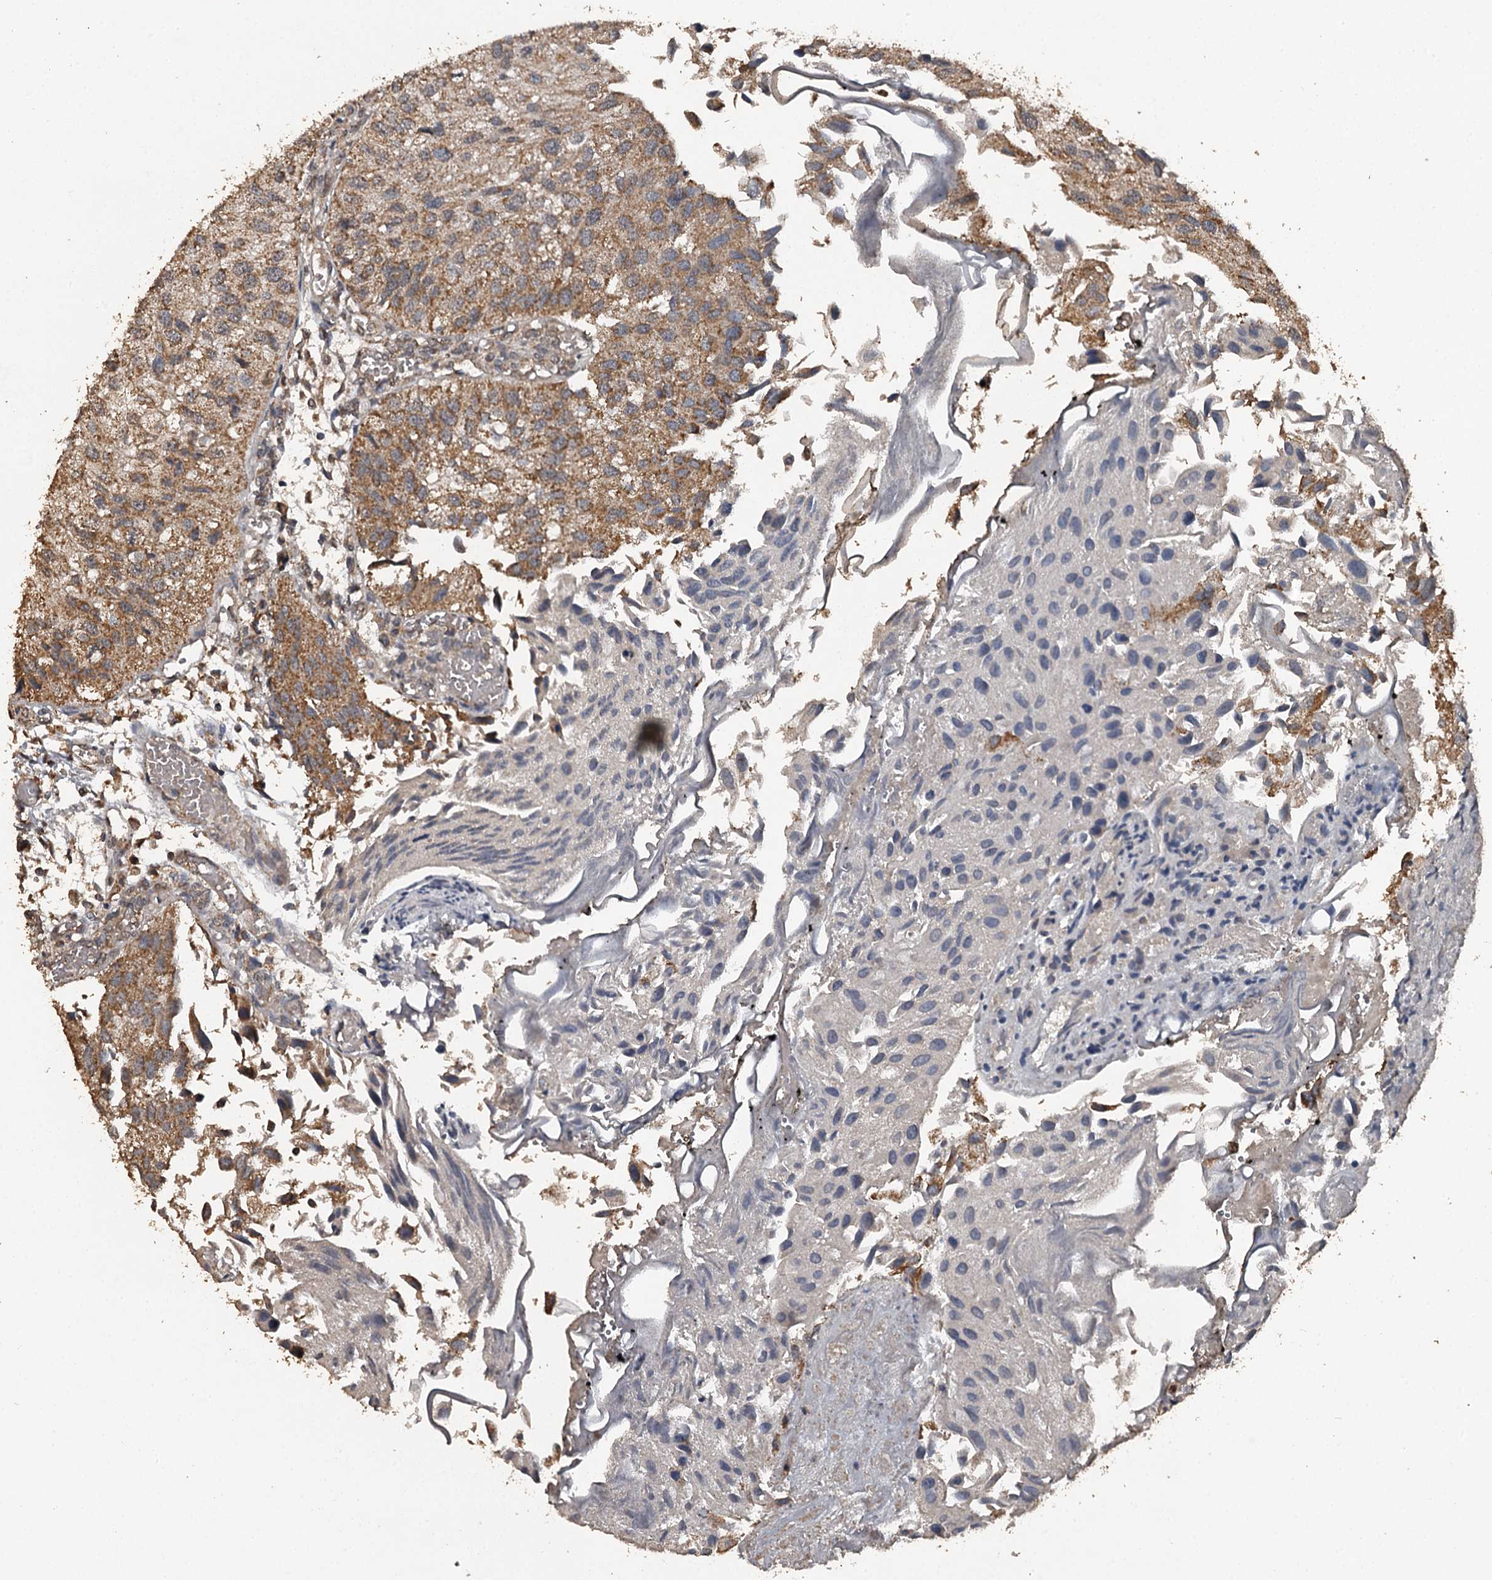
{"staining": {"intensity": "moderate", "quantity": ">75%", "location": "cytoplasmic/membranous"}, "tissue": "urothelial cancer", "cell_type": "Tumor cells", "image_type": "cancer", "snomed": [{"axis": "morphology", "description": "Urothelial carcinoma, Low grade"}, {"axis": "topography", "description": "Urinary bladder"}], "caption": "Immunohistochemical staining of urothelial carcinoma (low-grade) demonstrates medium levels of moderate cytoplasmic/membranous protein positivity in about >75% of tumor cells.", "gene": "WIPI1", "patient": {"sex": "female", "age": 89}}